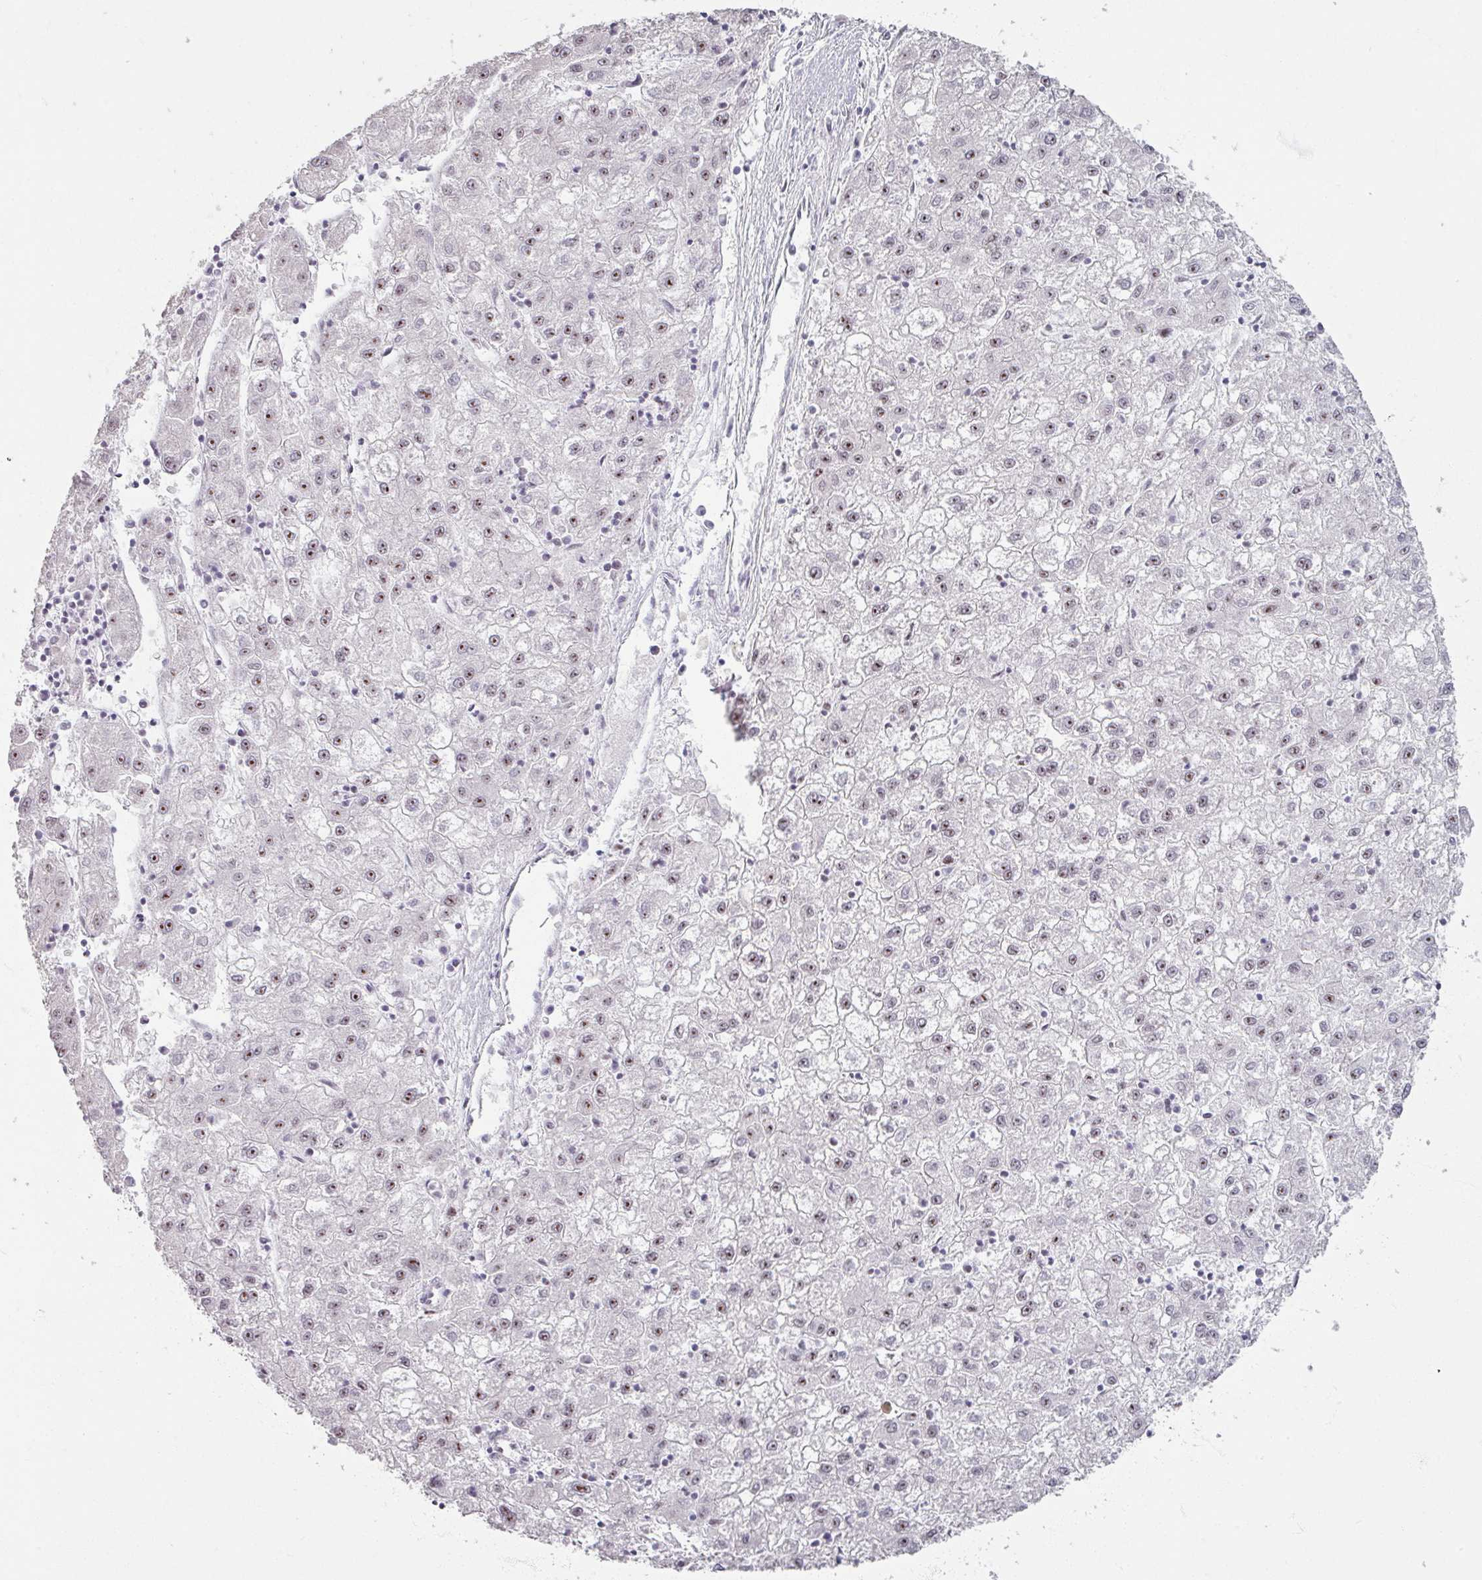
{"staining": {"intensity": "weak", "quantity": "25%-75%", "location": "nuclear"}, "tissue": "liver cancer", "cell_type": "Tumor cells", "image_type": "cancer", "snomed": [{"axis": "morphology", "description": "Carcinoma, Hepatocellular, NOS"}, {"axis": "topography", "description": "Liver"}], "caption": "This is an image of immunohistochemistry (IHC) staining of liver hepatocellular carcinoma, which shows weak staining in the nuclear of tumor cells.", "gene": "ADAR", "patient": {"sex": "male", "age": 72}}